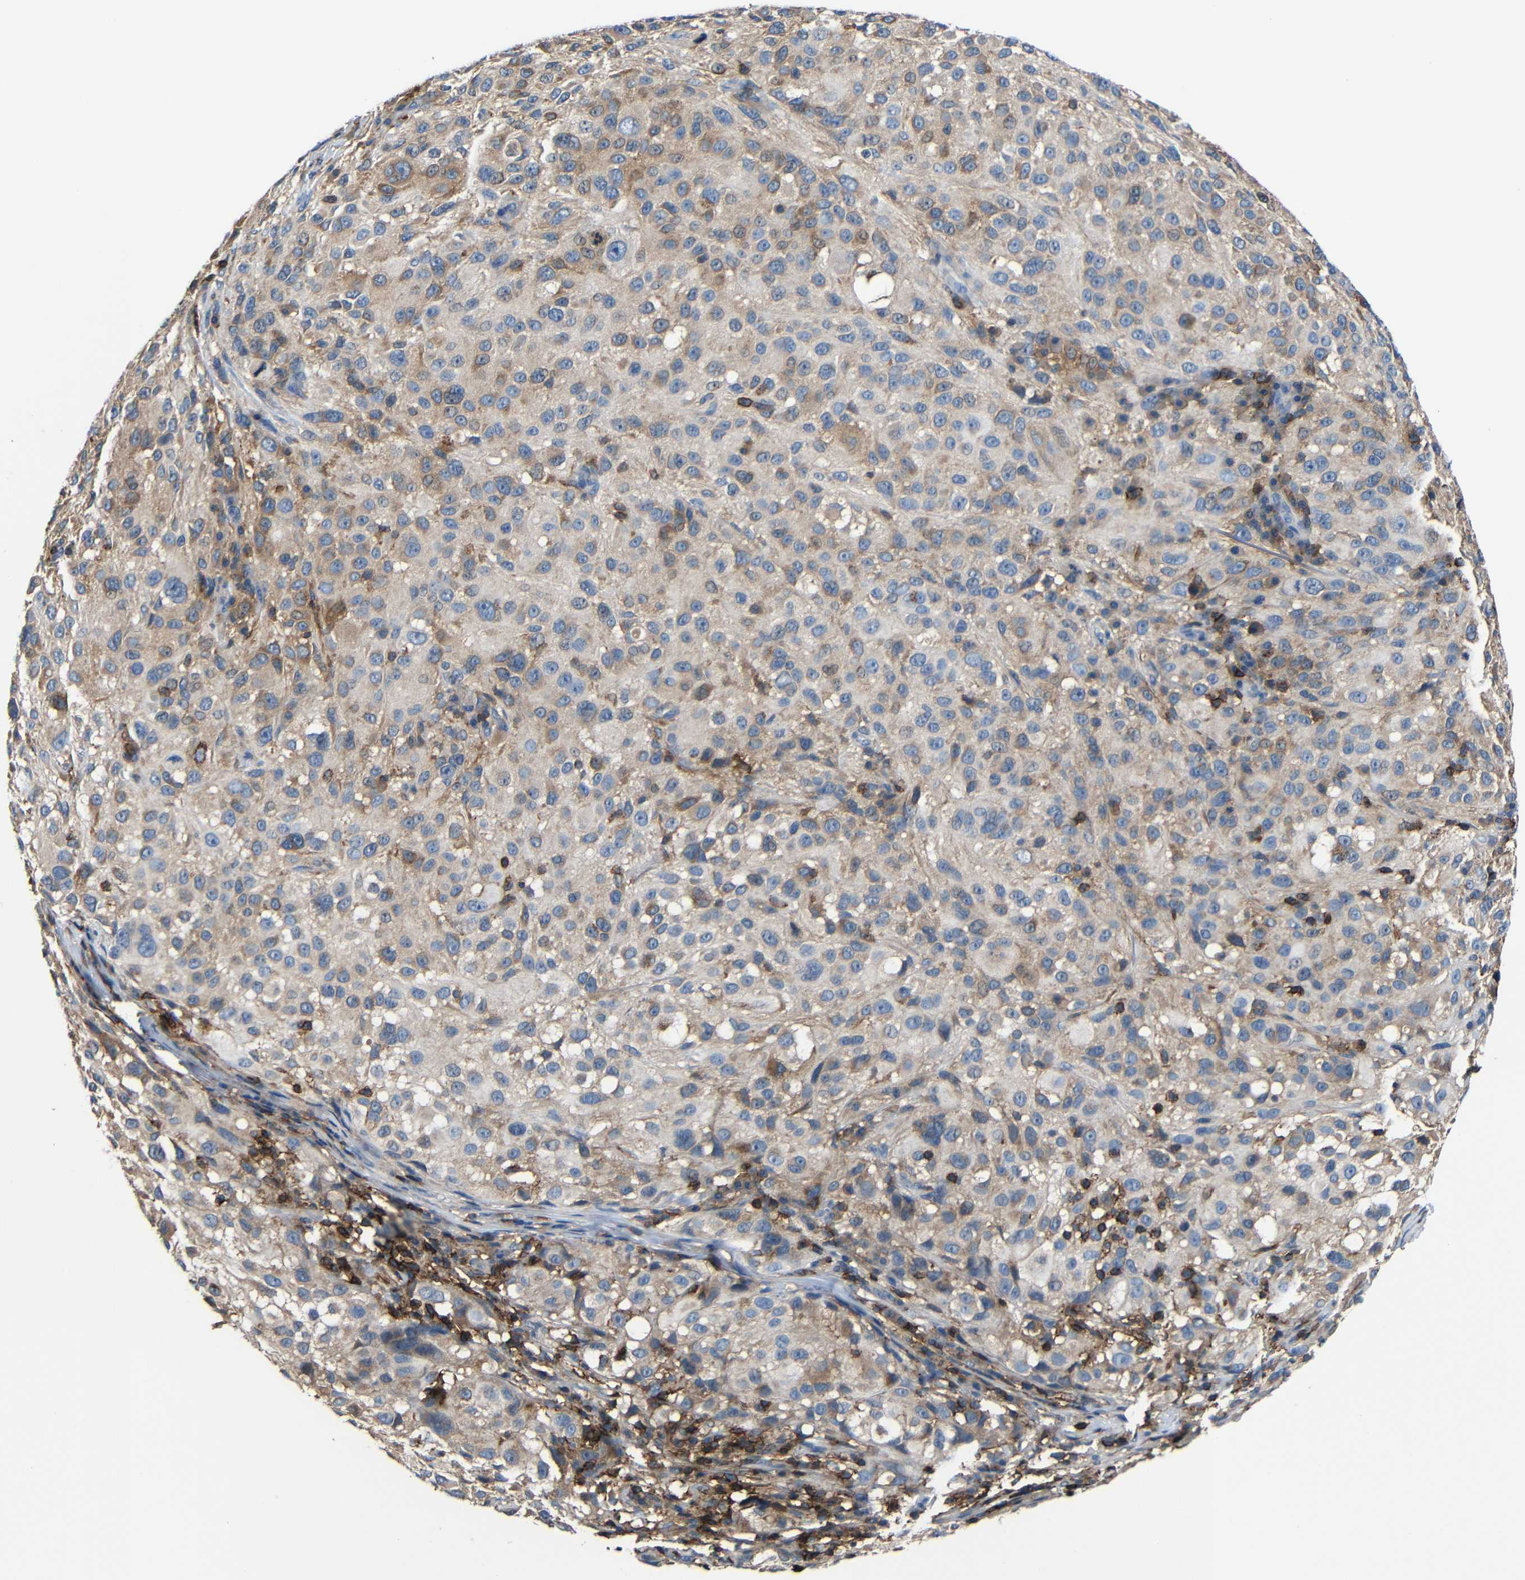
{"staining": {"intensity": "moderate", "quantity": "25%-75%", "location": "cytoplasmic/membranous"}, "tissue": "melanoma", "cell_type": "Tumor cells", "image_type": "cancer", "snomed": [{"axis": "morphology", "description": "Necrosis, NOS"}, {"axis": "morphology", "description": "Malignant melanoma, NOS"}, {"axis": "topography", "description": "Skin"}], "caption": "Immunohistochemistry (DAB (3,3'-diaminobenzidine)) staining of melanoma demonstrates moderate cytoplasmic/membranous protein staining in about 25%-75% of tumor cells.", "gene": "P2RY12", "patient": {"sex": "female", "age": 87}}